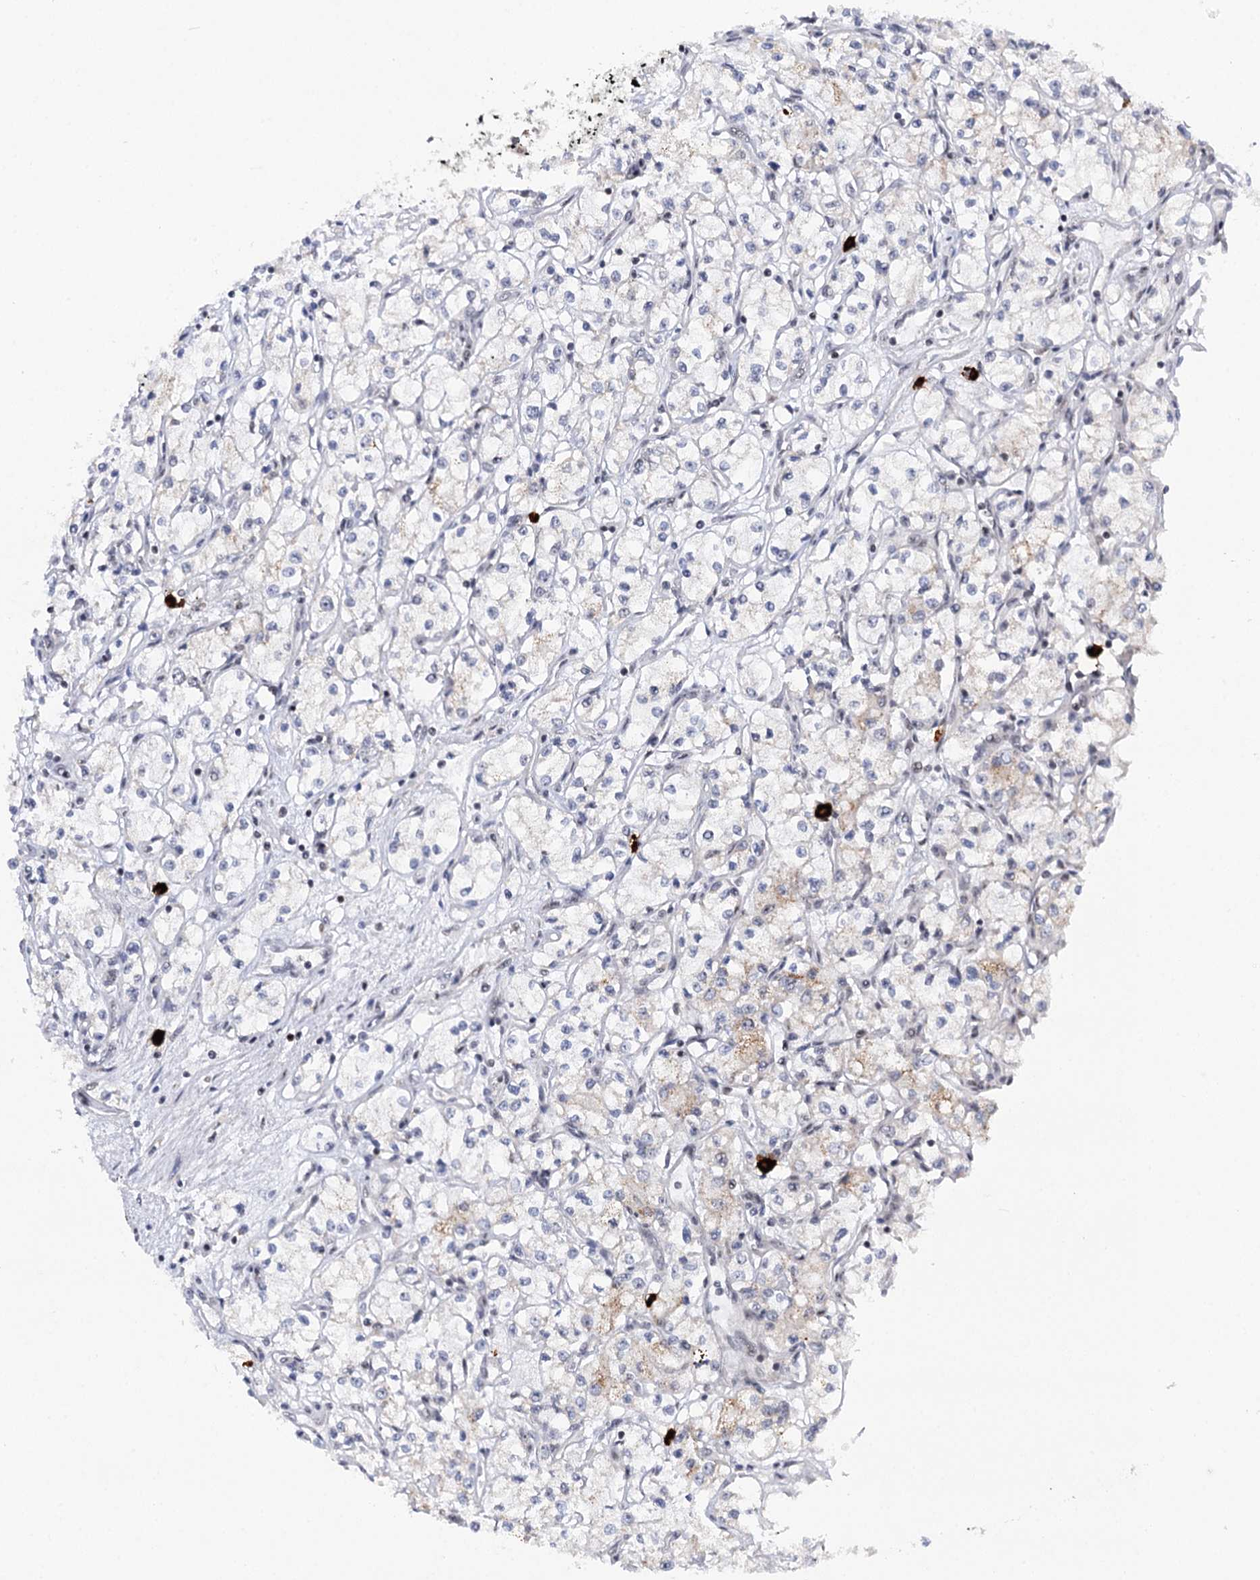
{"staining": {"intensity": "weak", "quantity": "<25%", "location": "cytoplasmic/membranous"}, "tissue": "renal cancer", "cell_type": "Tumor cells", "image_type": "cancer", "snomed": [{"axis": "morphology", "description": "Adenocarcinoma, NOS"}, {"axis": "topography", "description": "Kidney"}], "caption": "Tumor cells are negative for brown protein staining in renal adenocarcinoma.", "gene": "BUD13", "patient": {"sex": "male", "age": 59}}